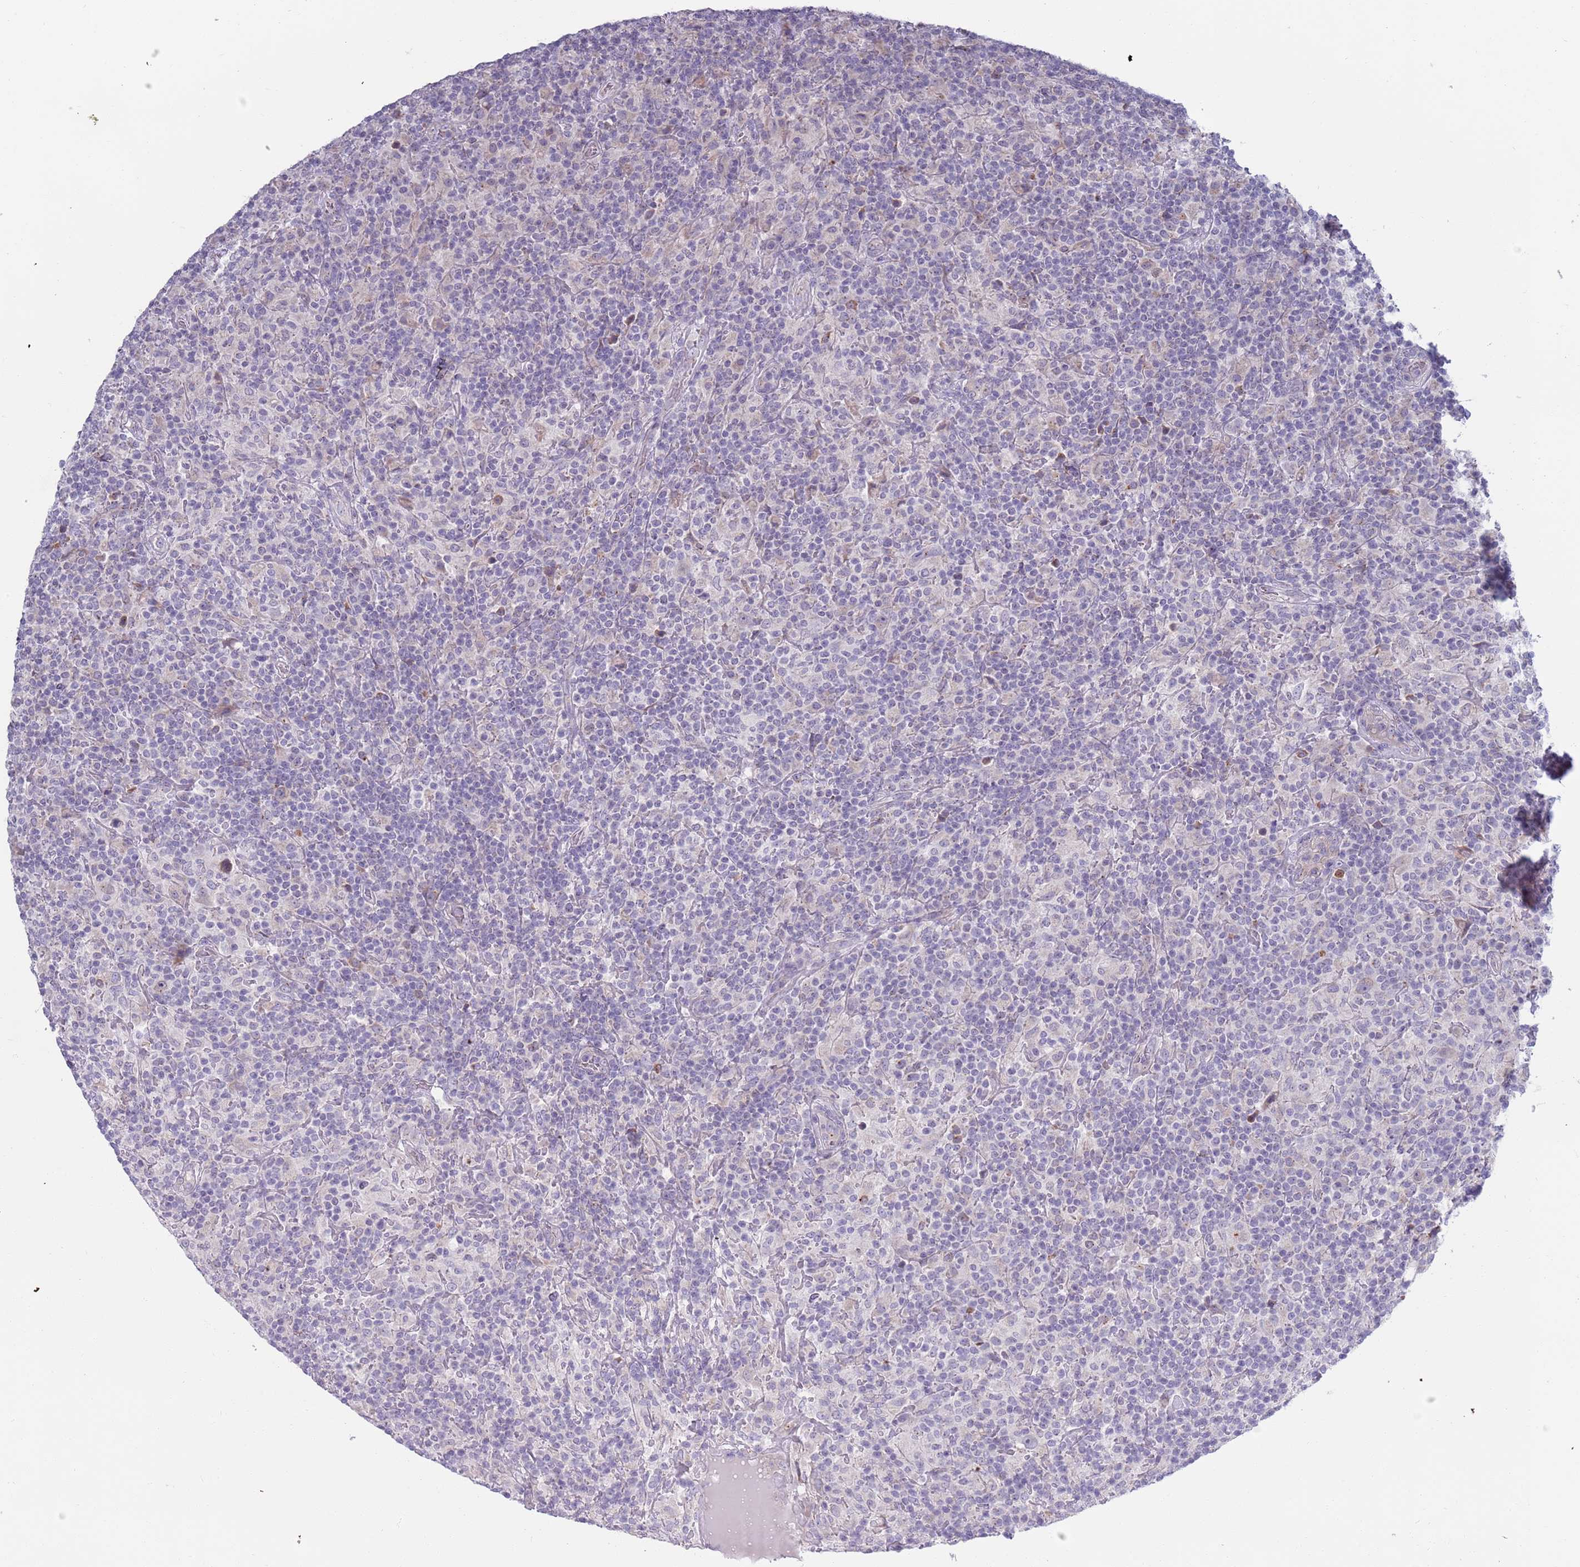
{"staining": {"intensity": "negative", "quantity": "none", "location": "none"}, "tissue": "lymphoma", "cell_type": "Tumor cells", "image_type": "cancer", "snomed": [{"axis": "morphology", "description": "Hodgkin's disease, NOS"}, {"axis": "topography", "description": "Lymph node"}], "caption": "An immunohistochemistry (IHC) image of lymphoma is shown. There is no staining in tumor cells of lymphoma.", "gene": "LTB", "patient": {"sex": "male", "age": 70}}